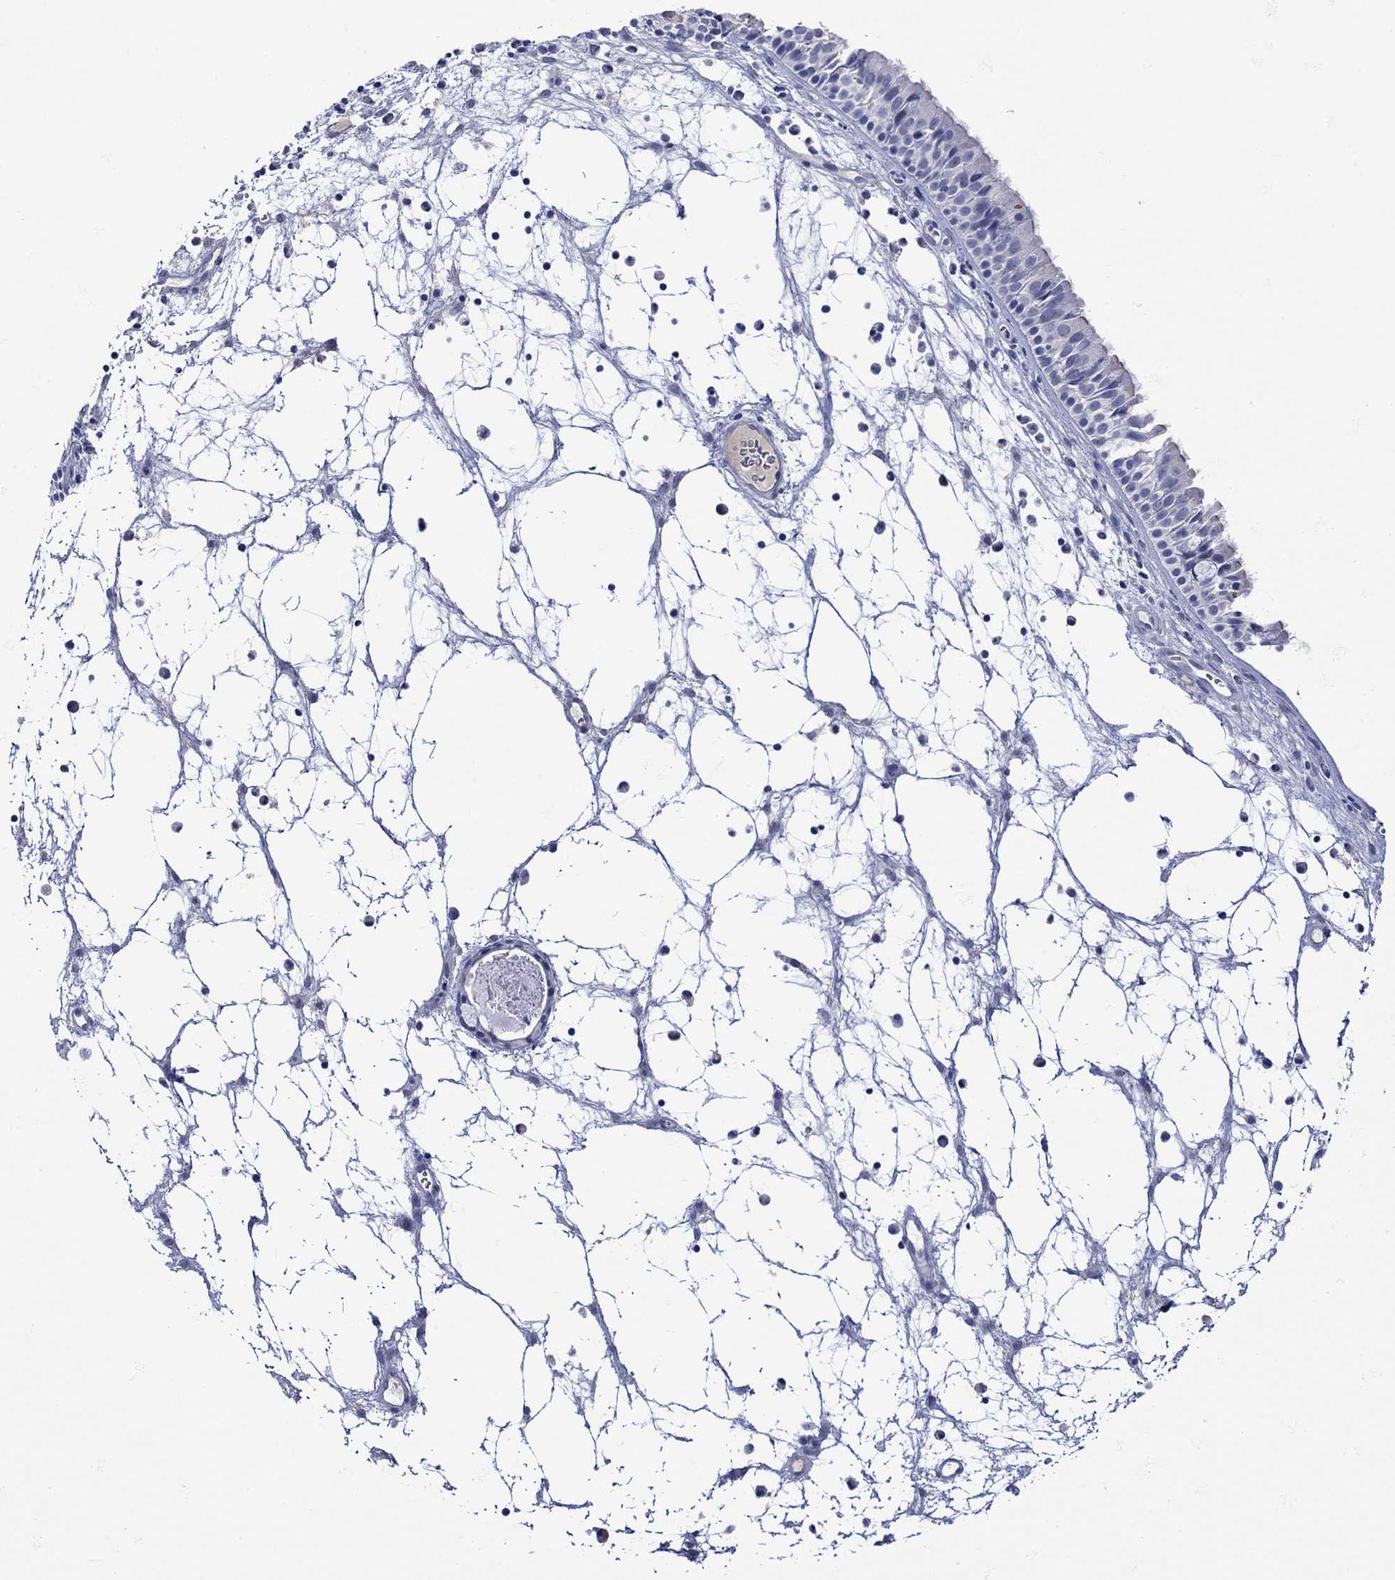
{"staining": {"intensity": "moderate", "quantity": "<25%", "location": "cytoplasmic/membranous"}, "tissue": "nasopharynx", "cell_type": "Respiratory epithelial cells", "image_type": "normal", "snomed": [{"axis": "morphology", "description": "Normal tissue, NOS"}, {"axis": "topography", "description": "Nasopharynx"}], "caption": "This is an image of IHC staining of unremarkable nasopharynx, which shows moderate staining in the cytoplasmic/membranous of respiratory epithelial cells.", "gene": "MSI1", "patient": {"sex": "male", "age": 83}}